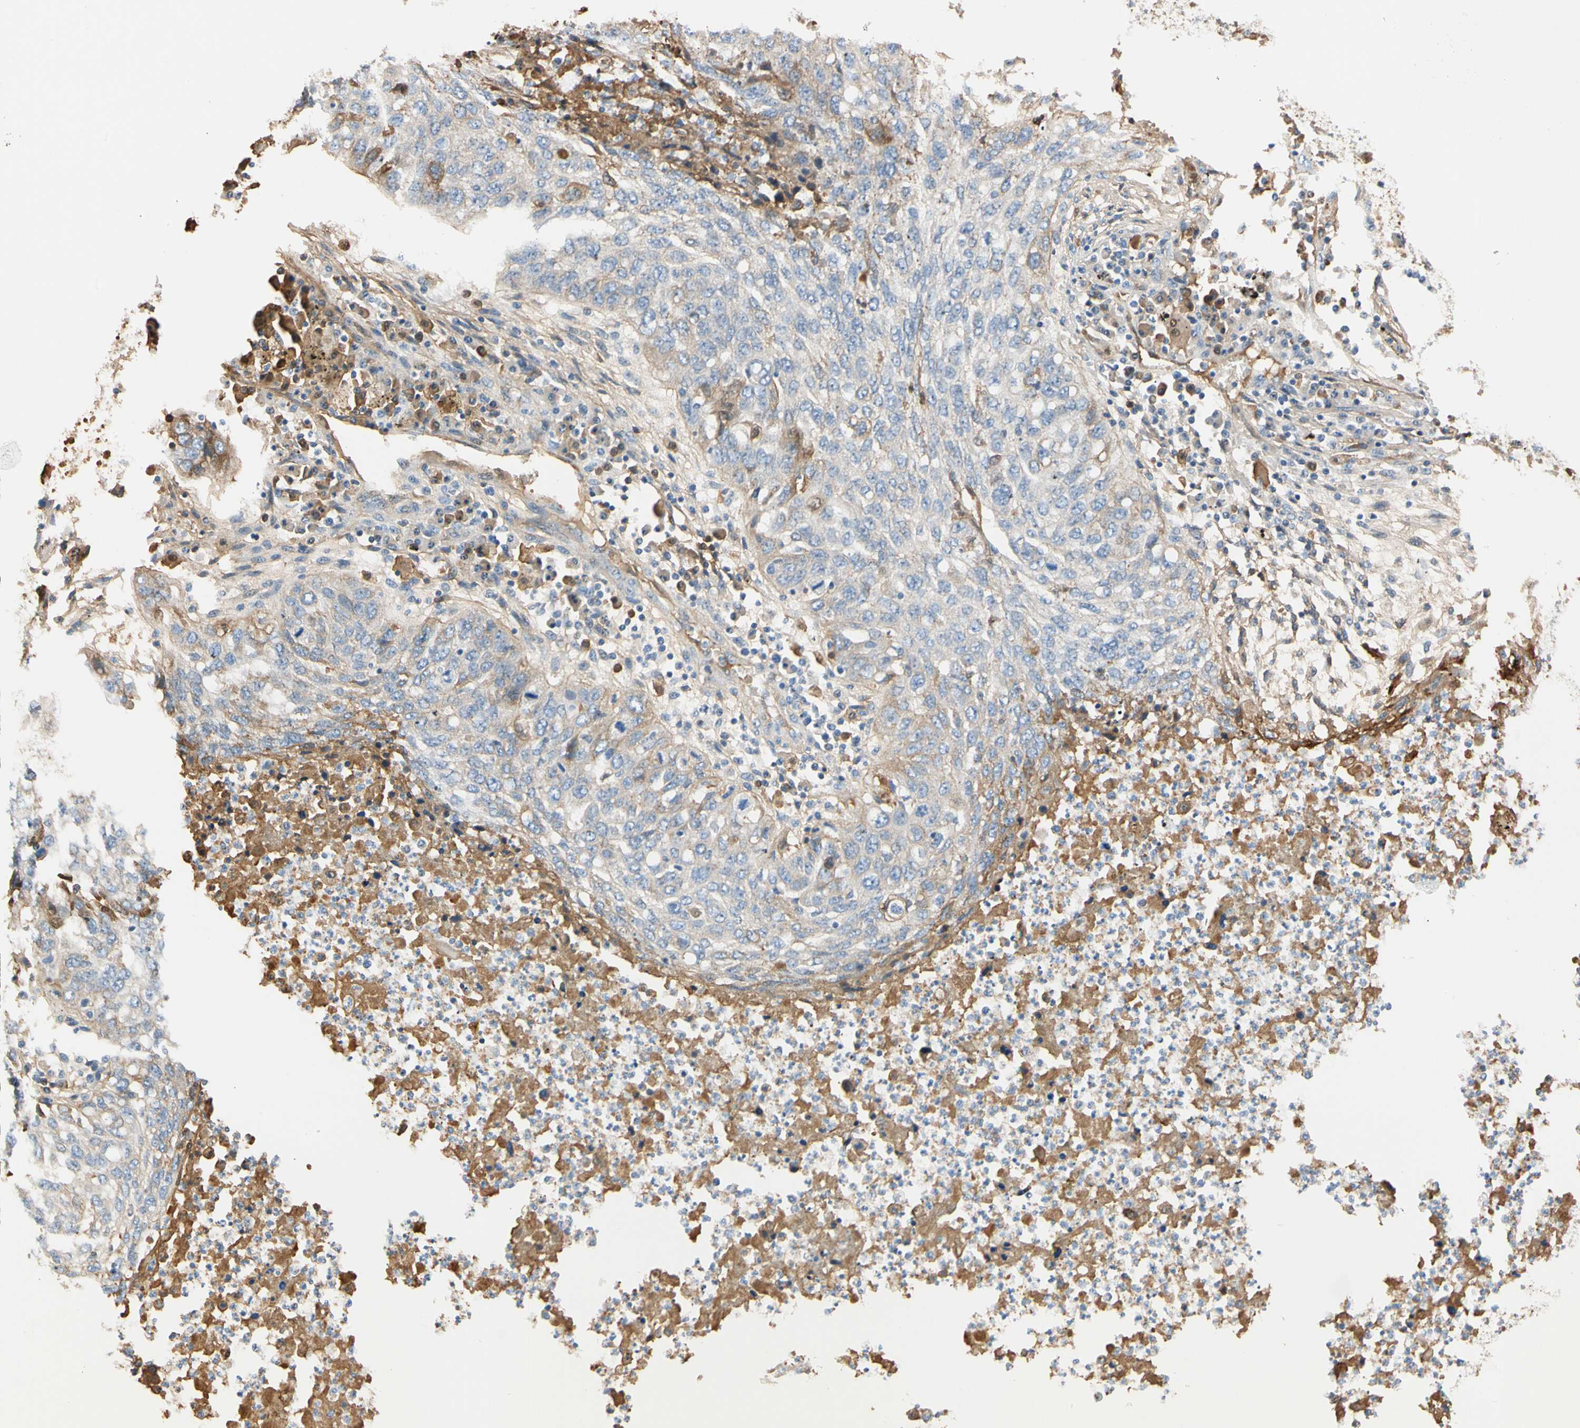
{"staining": {"intensity": "weak", "quantity": ">75%", "location": "cytoplasmic/membranous"}, "tissue": "lung cancer", "cell_type": "Tumor cells", "image_type": "cancer", "snomed": [{"axis": "morphology", "description": "Squamous cell carcinoma, NOS"}, {"axis": "topography", "description": "Lung"}], "caption": "A low amount of weak cytoplasmic/membranous staining is present in about >75% of tumor cells in lung cancer (squamous cell carcinoma) tissue. Nuclei are stained in blue.", "gene": "LAMB3", "patient": {"sex": "female", "age": 63}}